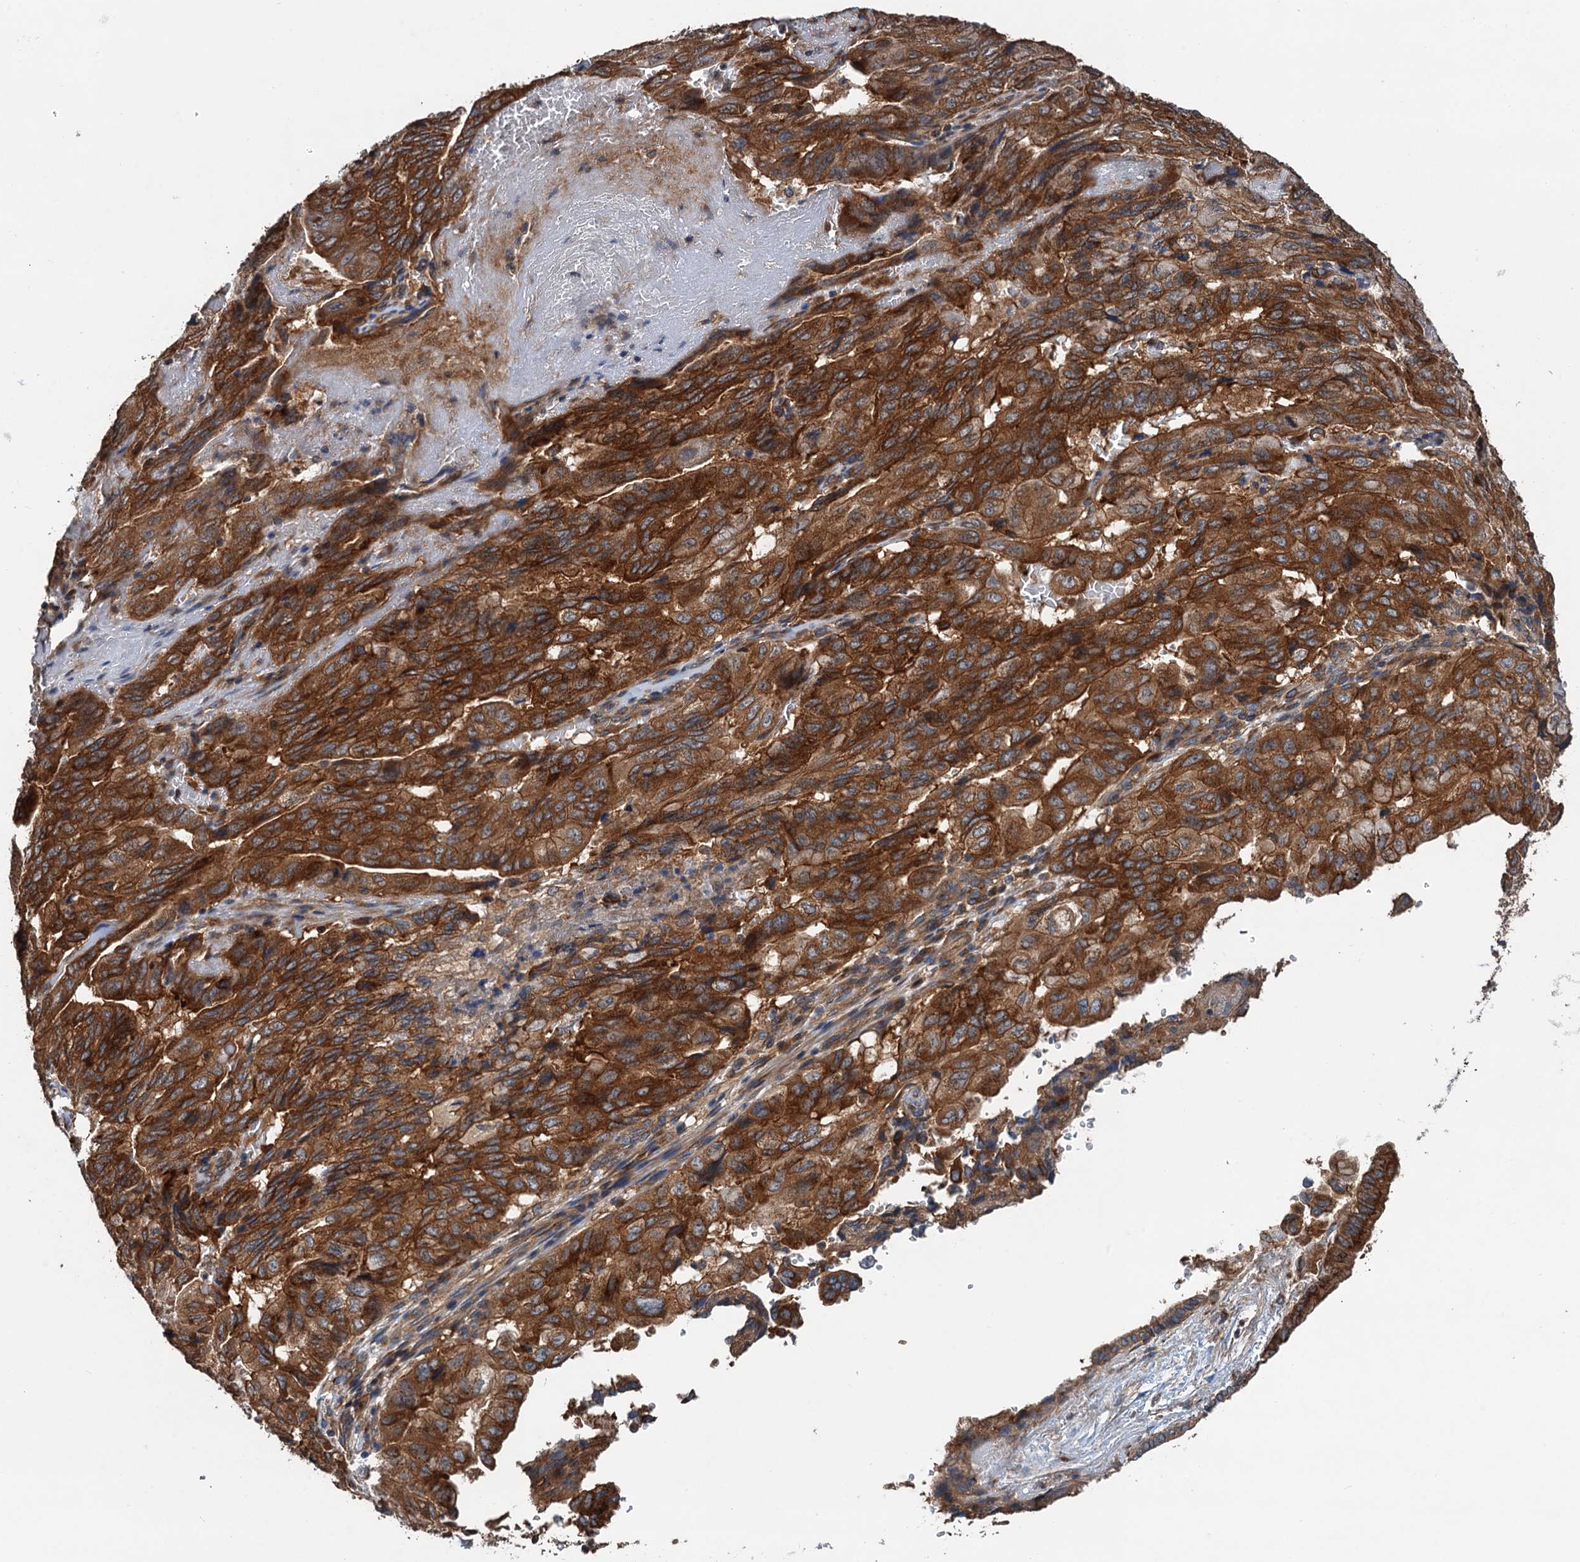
{"staining": {"intensity": "strong", "quantity": ">75%", "location": "cytoplasmic/membranous"}, "tissue": "pancreatic cancer", "cell_type": "Tumor cells", "image_type": "cancer", "snomed": [{"axis": "morphology", "description": "Adenocarcinoma, NOS"}, {"axis": "topography", "description": "Pancreas"}], "caption": "An image showing strong cytoplasmic/membranous positivity in approximately >75% of tumor cells in pancreatic cancer (adenocarcinoma), as visualized by brown immunohistochemical staining.", "gene": "COG3", "patient": {"sex": "male", "age": 51}}